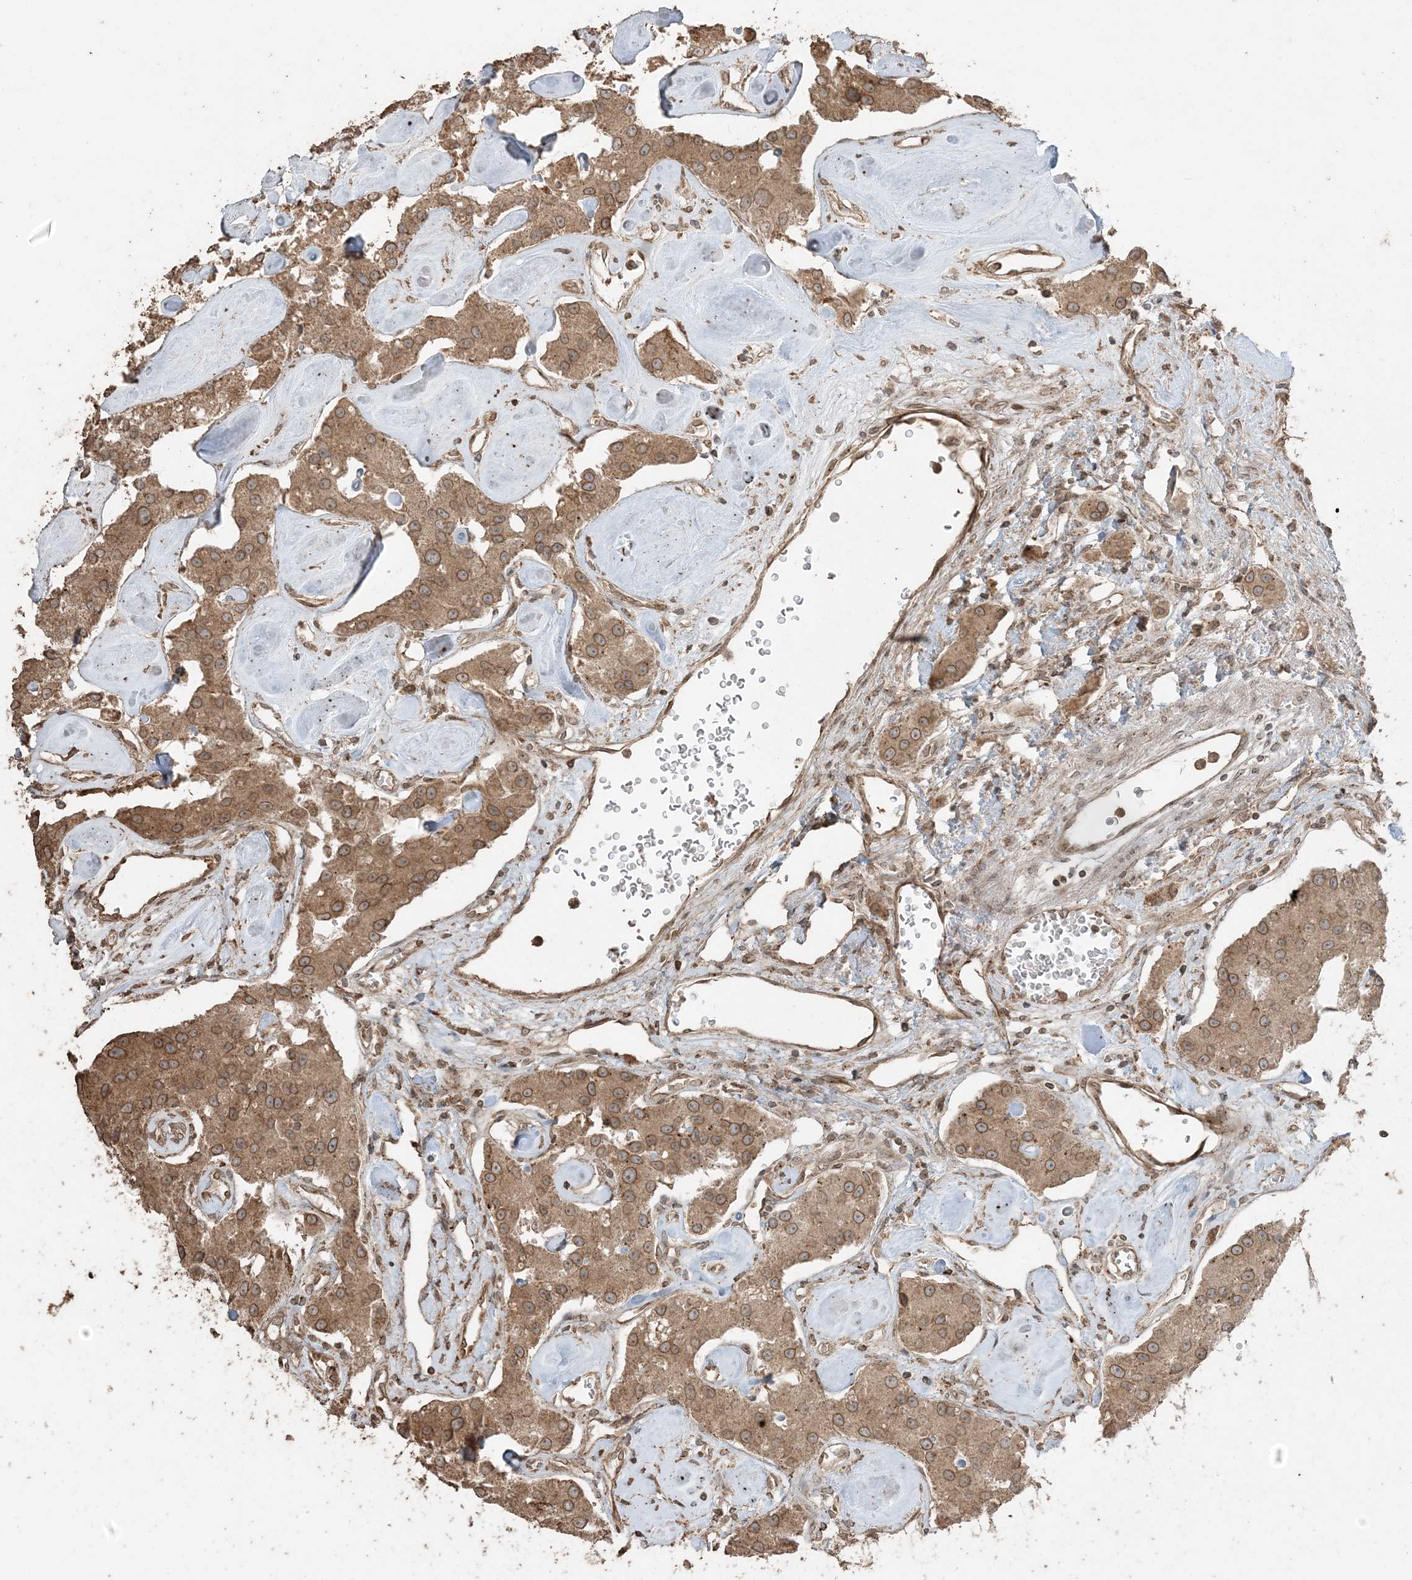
{"staining": {"intensity": "moderate", "quantity": ">75%", "location": "cytoplasmic/membranous,nuclear"}, "tissue": "carcinoid", "cell_type": "Tumor cells", "image_type": "cancer", "snomed": [{"axis": "morphology", "description": "Carcinoid, malignant, NOS"}, {"axis": "topography", "description": "Pancreas"}], "caption": "A histopathology image of malignant carcinoid stained for a protein demonstrates moderate cytoplasmic/membranous and nuclear brown staining in tumor cells.", "gene": "DDX19B", "patient": {"sex": "male", "age": 41}}